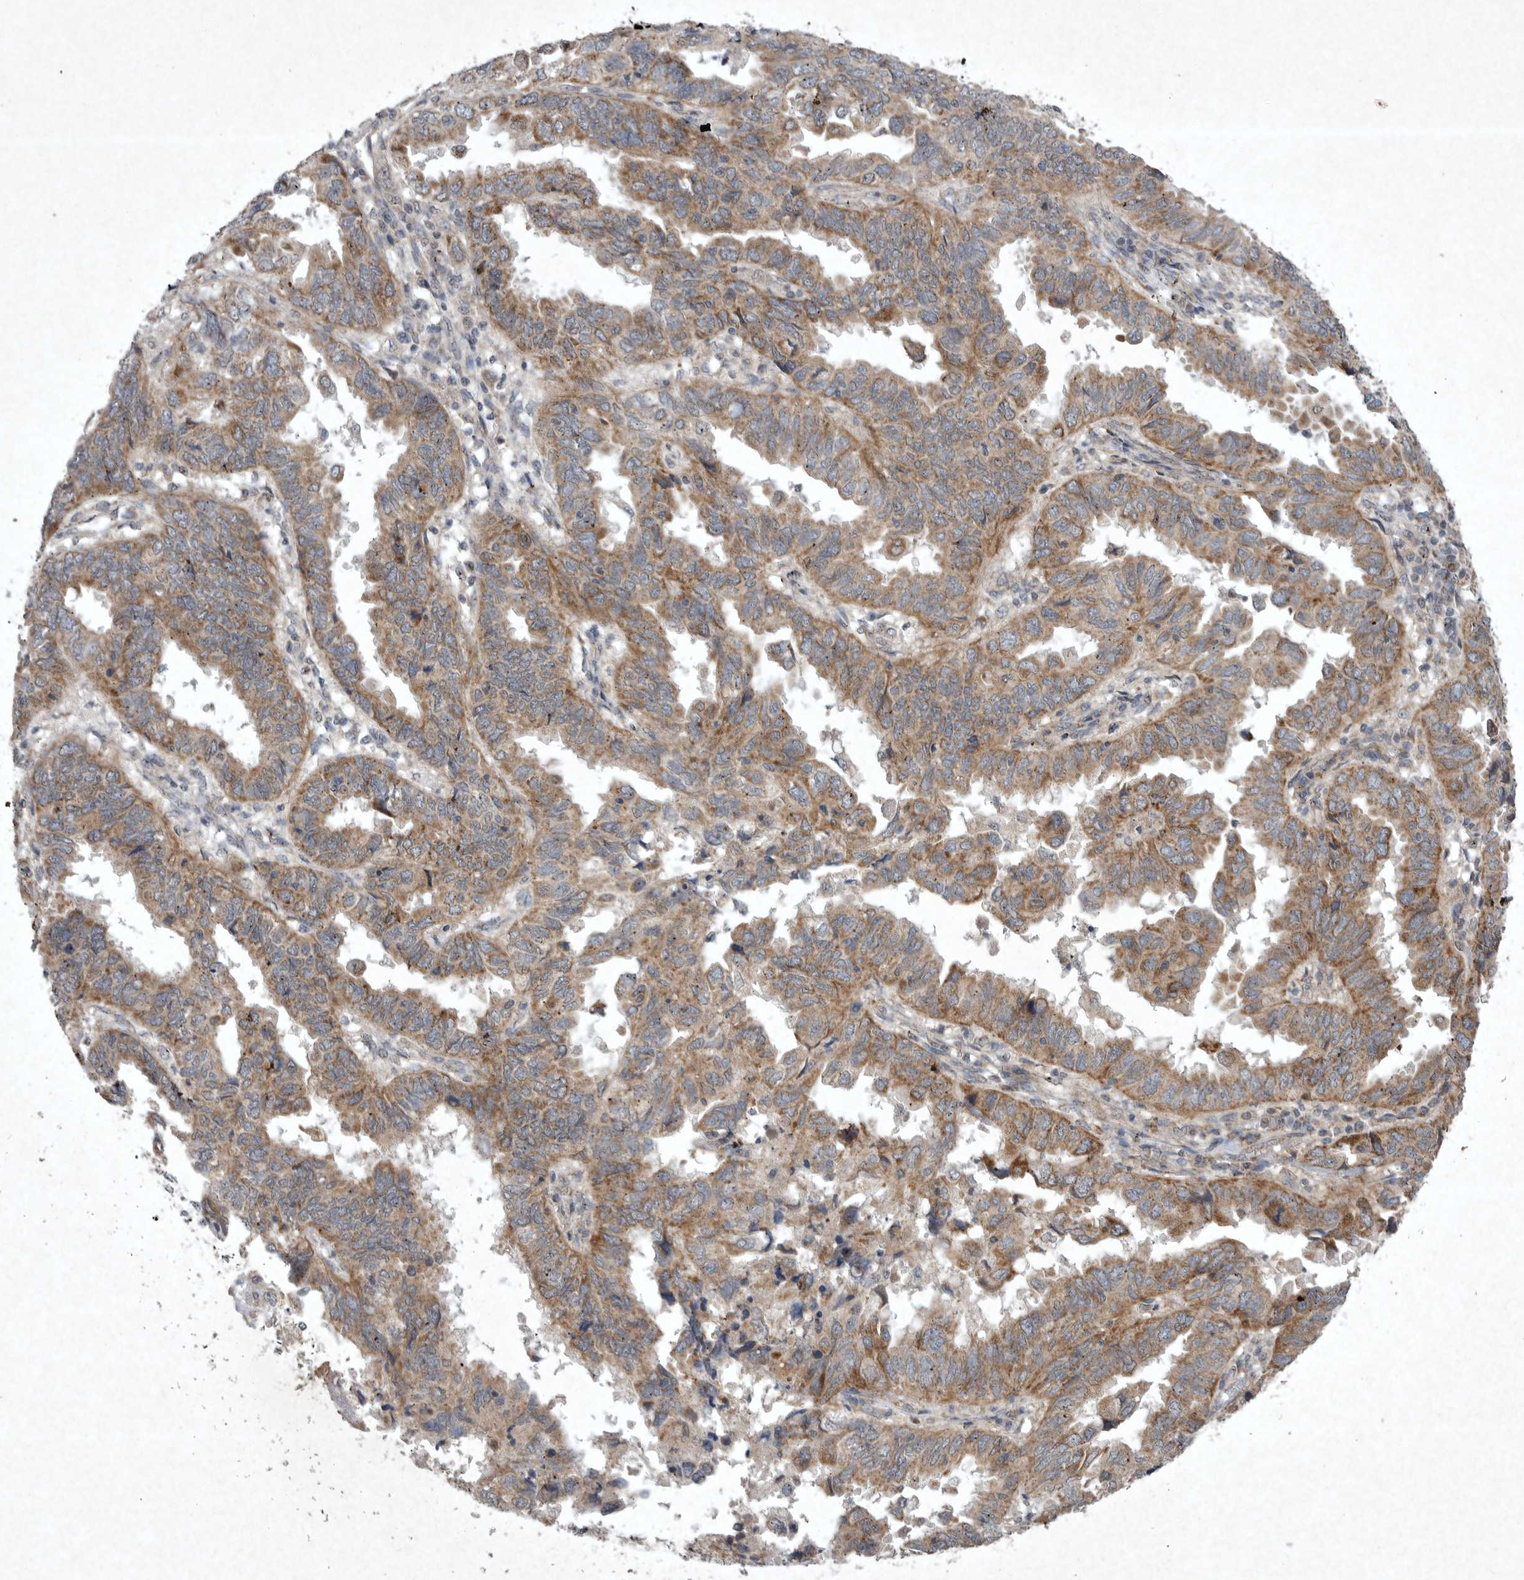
{"staining": {"intensity": "moderate", "quantity": ">75%", "location": "cytoplasmic/membranous"}, "tissue": "endometrial cancer", "cell_type": "Tumor cells", "image_type": "cancer", "snomed": [{"axis": "morphology", "description": "Adenocarcinoma, NOS"}, {"axis": "topography", "description": "Uterus"}], "caption": "A micrograph of human endometrial cancer (adenocarcinoma) stained for a protein shows moderate cytoplasmic/membranous brown staining in tumor cells.", "gene": "DDR1", "patient": {"sex": "female", "age": 77}}